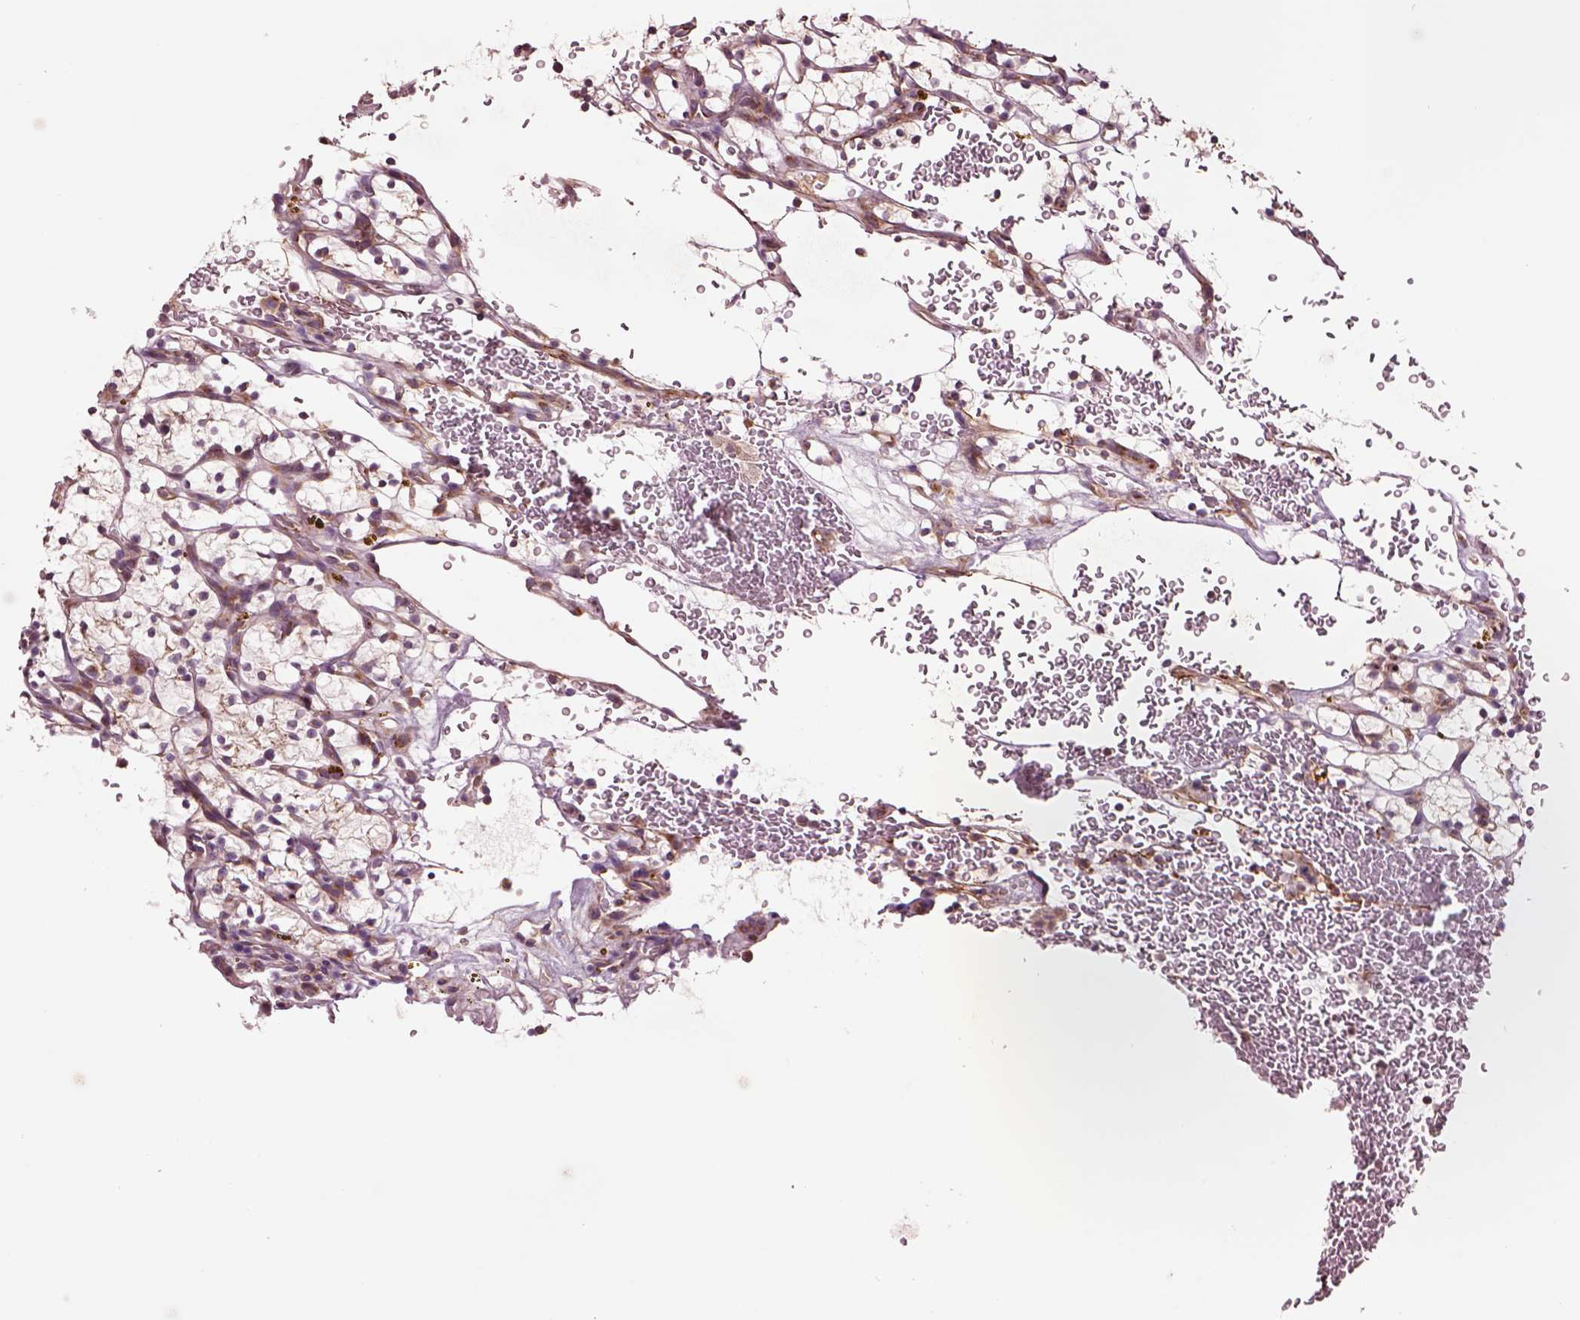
{"staining": {"intensity": "negative", "quantity": "none", "location": "none"}, "tissue": "renal cancer", "cell_type": "Tumor cells", "image_type": "cancer", "snomed": [{"axis": "morphology", "description": "Adenocarcinoma, NOS"}, {"axis": "topography", "description": "Kidney"}], "caption": "Tumor cells are negative for brown protein staining in renal cancer (adenocarcinoma).", "gene": "SEC23A", "patient": {"sex": "female", "age": 64}}